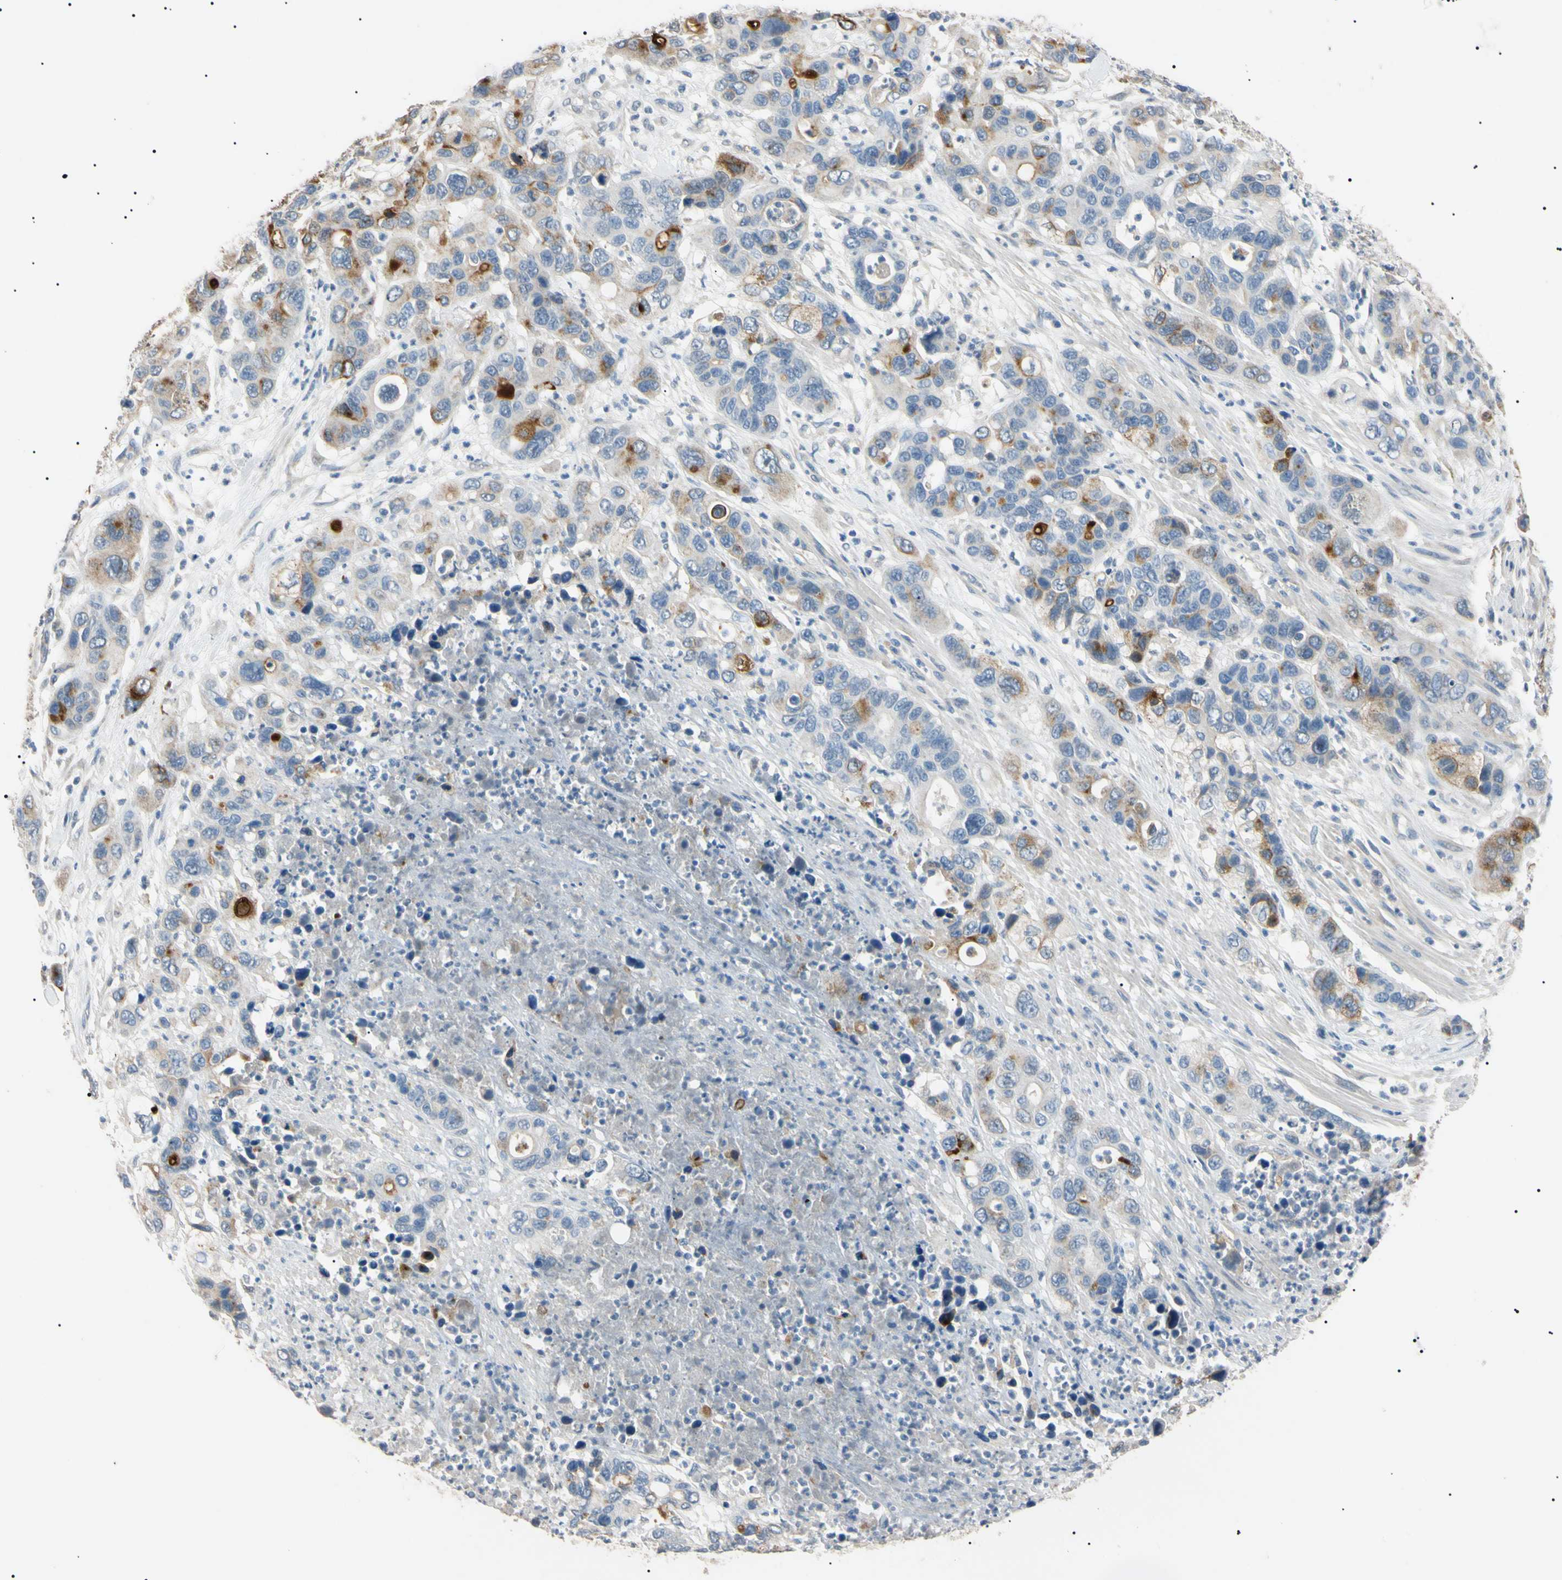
{"staining": {"intensity": "moderate", "quantity": "25%-75%", "location": "cytoplasmic/membranous"}, "tissue": "pancreatic cancer", "cell_type": "Tumor cells", "image_type": "cancer", "snomed": [{"axis": "morphology", "description": "Adenocarcinoma, NOS"}, {"axis": "topography", "description": "Pancreas"}], "caption": "Protein positivity by immunohistochemistry displays moderate cytoplasmic/membranous expression in approximately 25%-75% of tumor cells in pancreatic cancer (adenocarcinoma).", "gene": "CGB3", "patient": {"sex": "female", "age": 71}}